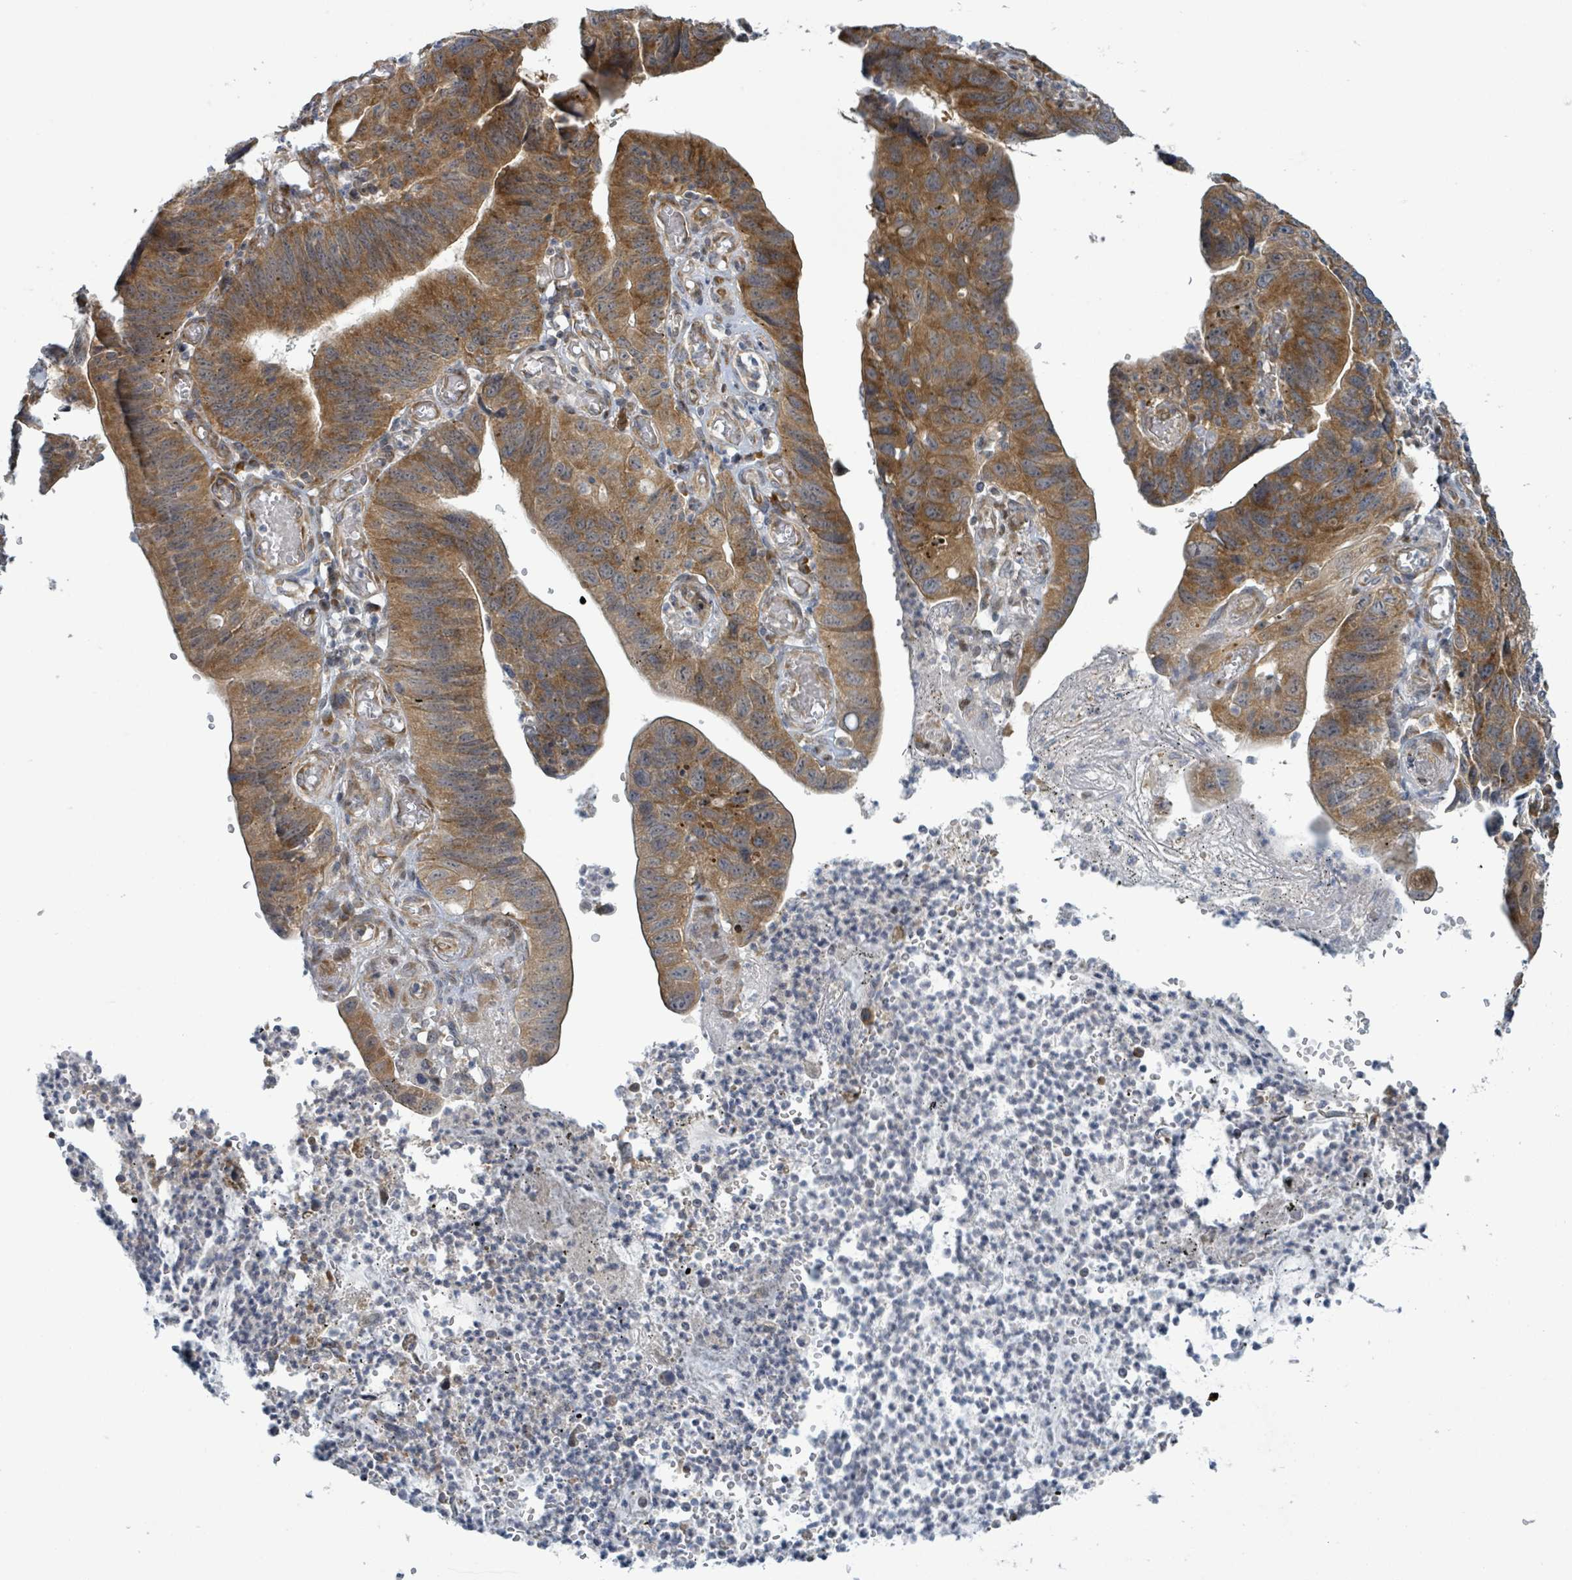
{"staining": {"intensity": "moderate", "quantity": ">75%", "location": "cytoplasmic/membranous"}, "tissue": "stomach cancer", "cell_type": "Tumor cells", "image_type": "cancer", "snomed": [{"axis": "morphology", "description": "Adenocarcinoma, NOS"}, {"axis": "topography", "description": "Stomach"}], "caption": "This is an image of immunohistochemistry staining of stomach cancer (adenocarcinoma), which shows moderate staining in the cytoplasmic/membranous of tumor cells.", "gene": "RPL32", "patient": {"sex": "male", "age": 59}}